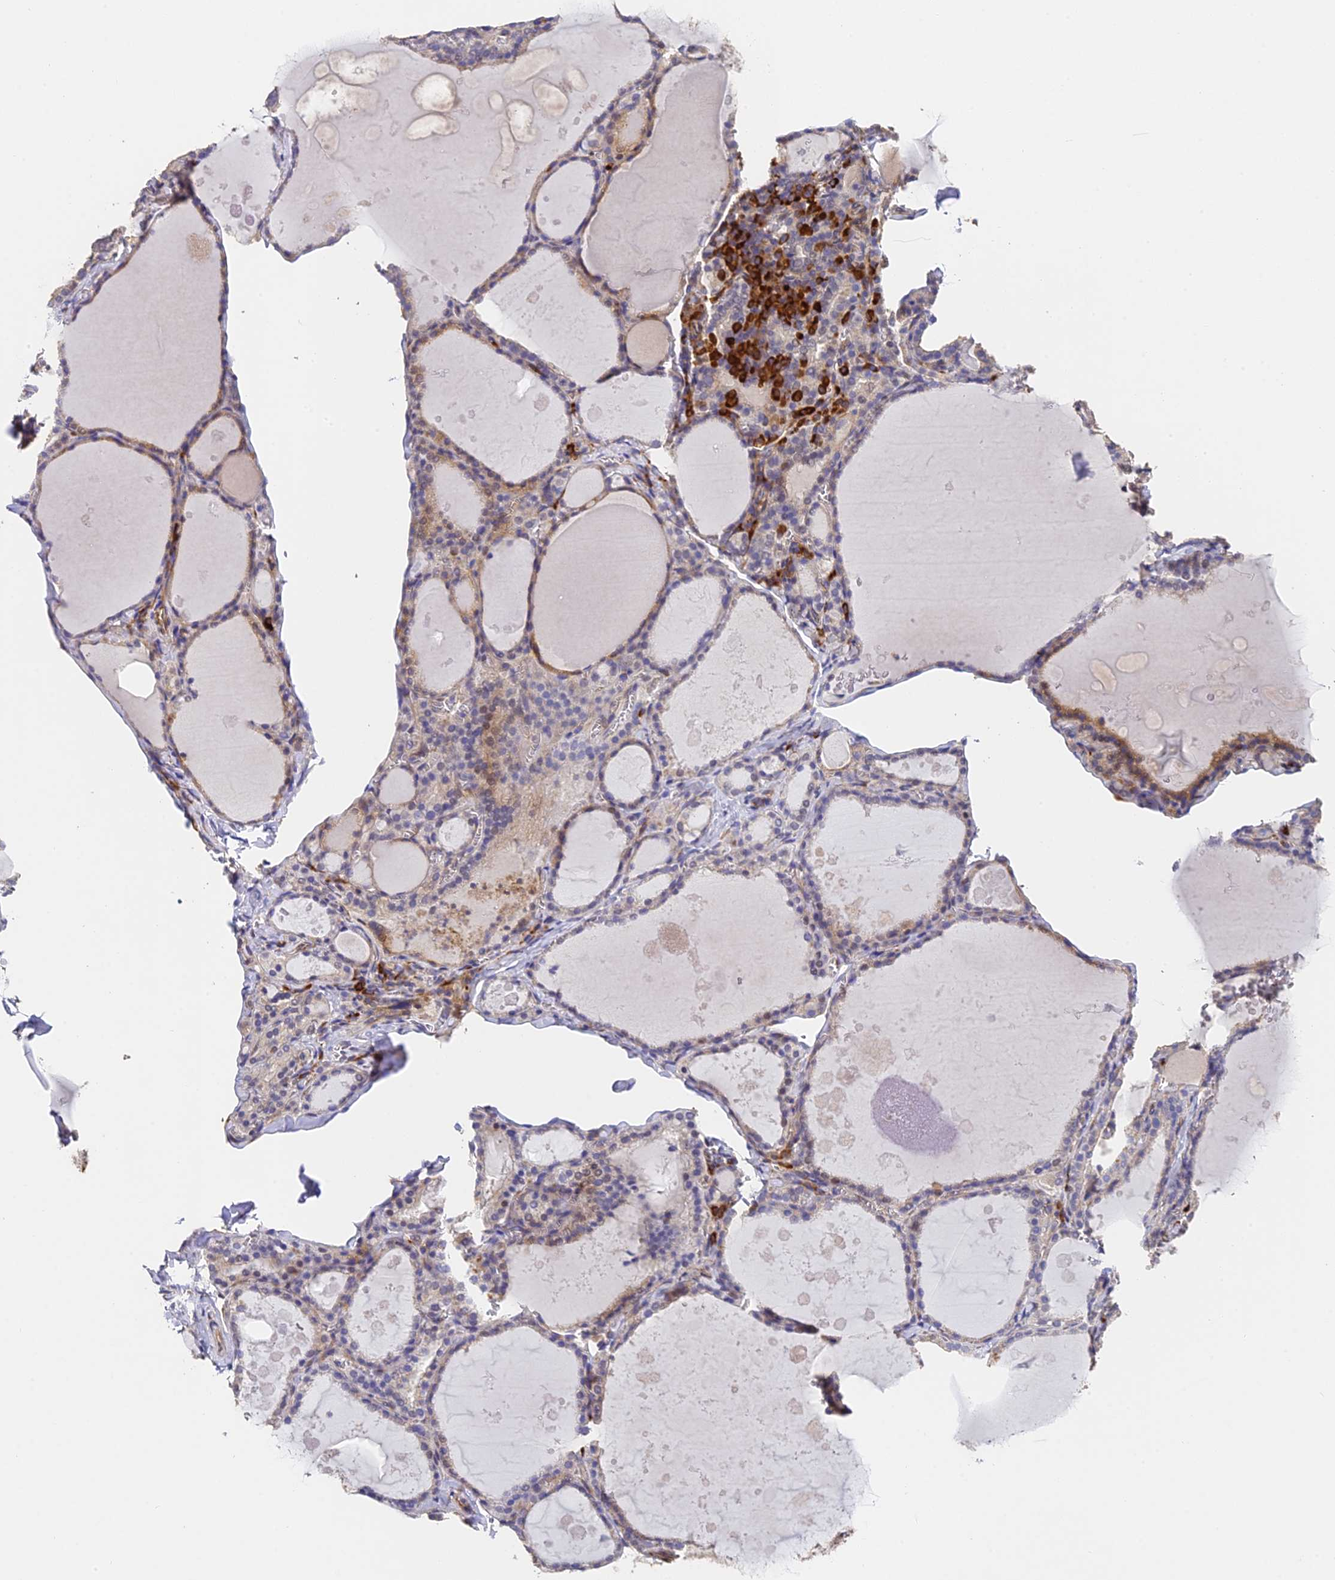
{"staining": {"intensity": "moderate", "quantity": "<25%", "location": "cytoplasmic/membranous"}, "tissue": "thyroid gland", "cell_type": "Glandular cells", "image_type": "normal", "snomed": [{"axis": "morphology", "description": "Normal tissue, NOS"}, {"axis": "topography", "description": "Thyroid gland"}], "caption": "Thyroid gland stained with DAB (3,3'-diaminobenzidine) immunohistochemistry (IHC) demonstrates low levels of moderate cytoplasmic/membranous staining in about <25% of glandular cells. (IHC, brightfield microscopy, high magnification).", "gene": "SLC11A1", "patient": {"sex": "male", "age": 56}}